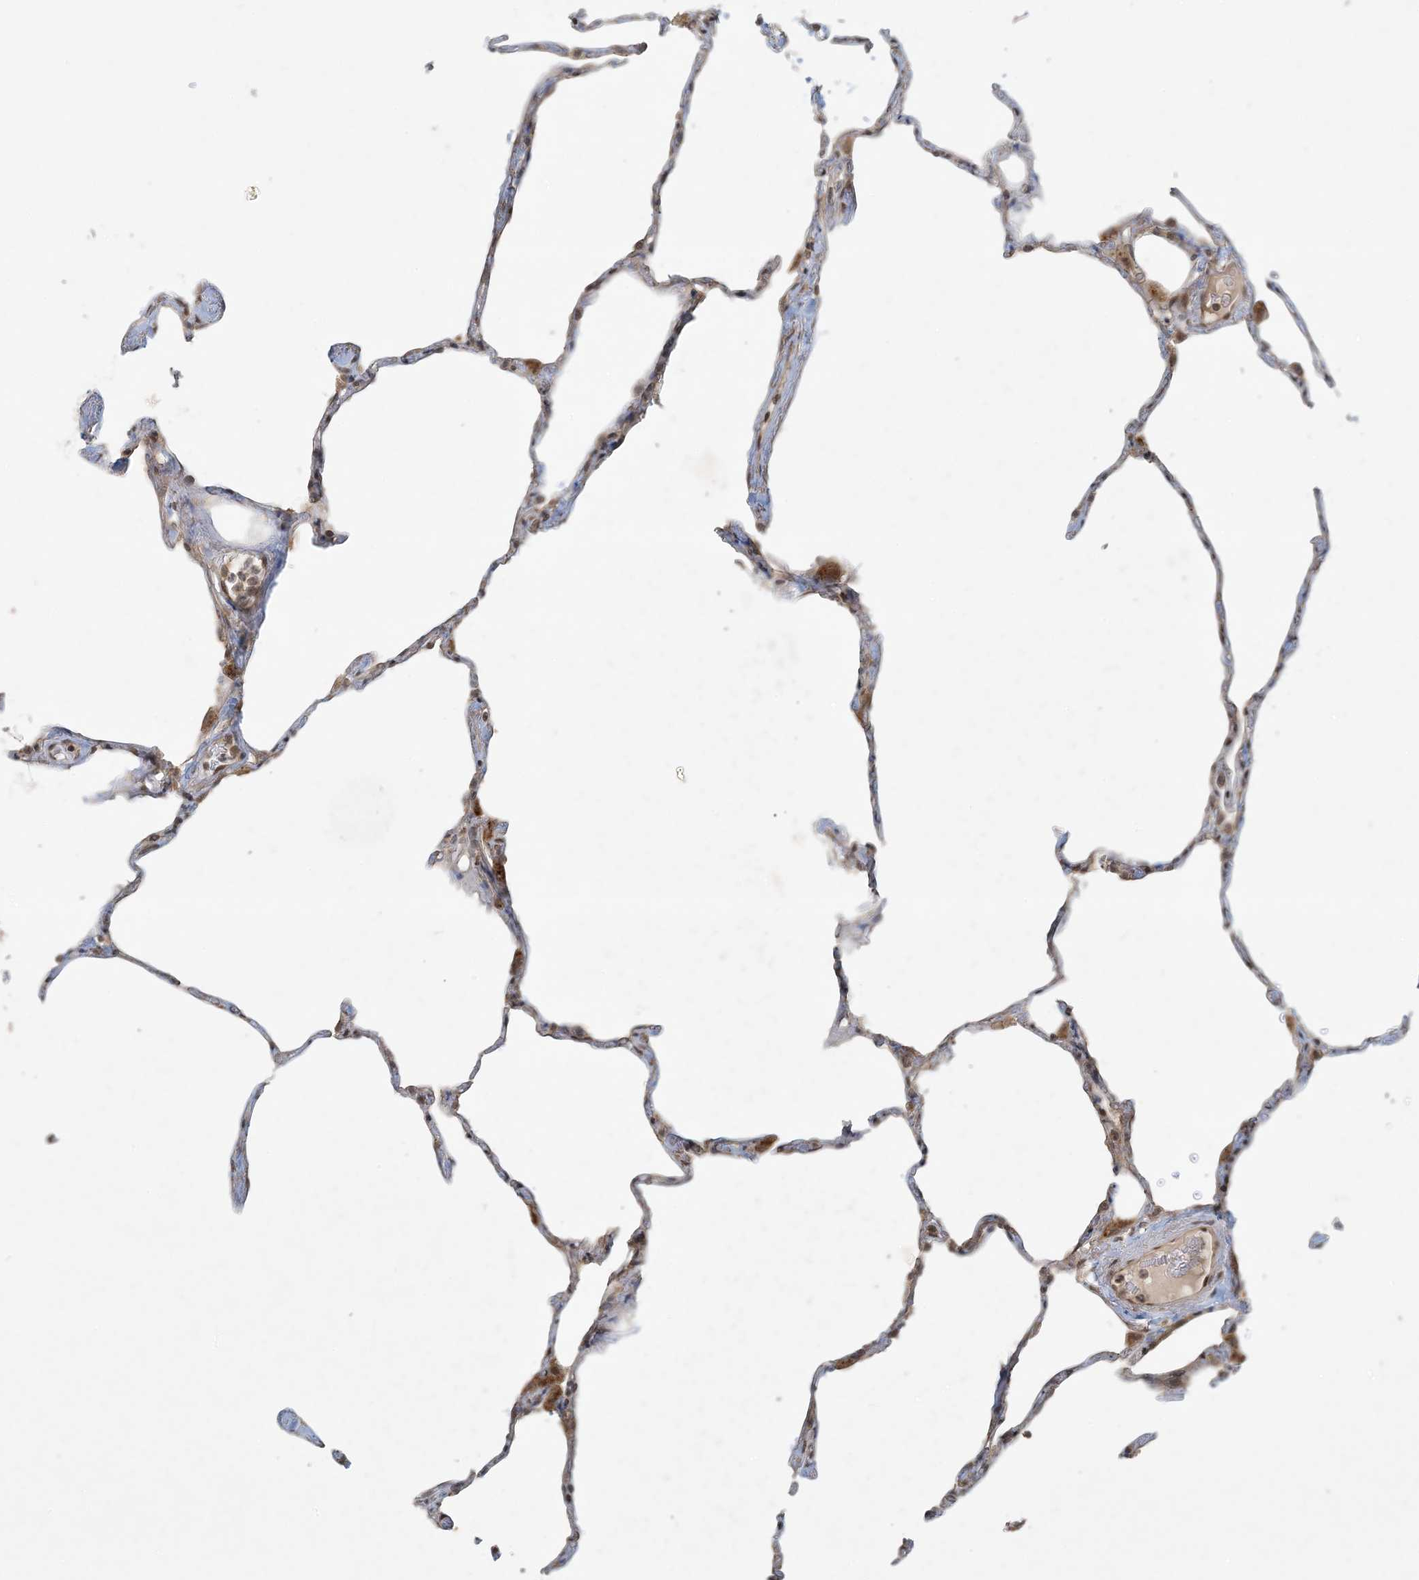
{"staining": {"intensity": "moderate", "quantity": "<25%", "location": "cytoplasmic/membranous"}, "tissue": "lung", "cell_type": "Alveolar cells", "image_type": "normal", "snomed": [{"axis": "morphology", "description": "Normal tissue, NOS"}, {"axis": "topography", "description": "Lung"}], "caption": "A photomicrograph showing moderate cytoplasmic/membranous expression in about <25% of alveolar cells in benign lung, as visualized by brown immunohistochemical staining.", "gene": "BCORL1", "patient": {"sex": "male", "age": 65}}